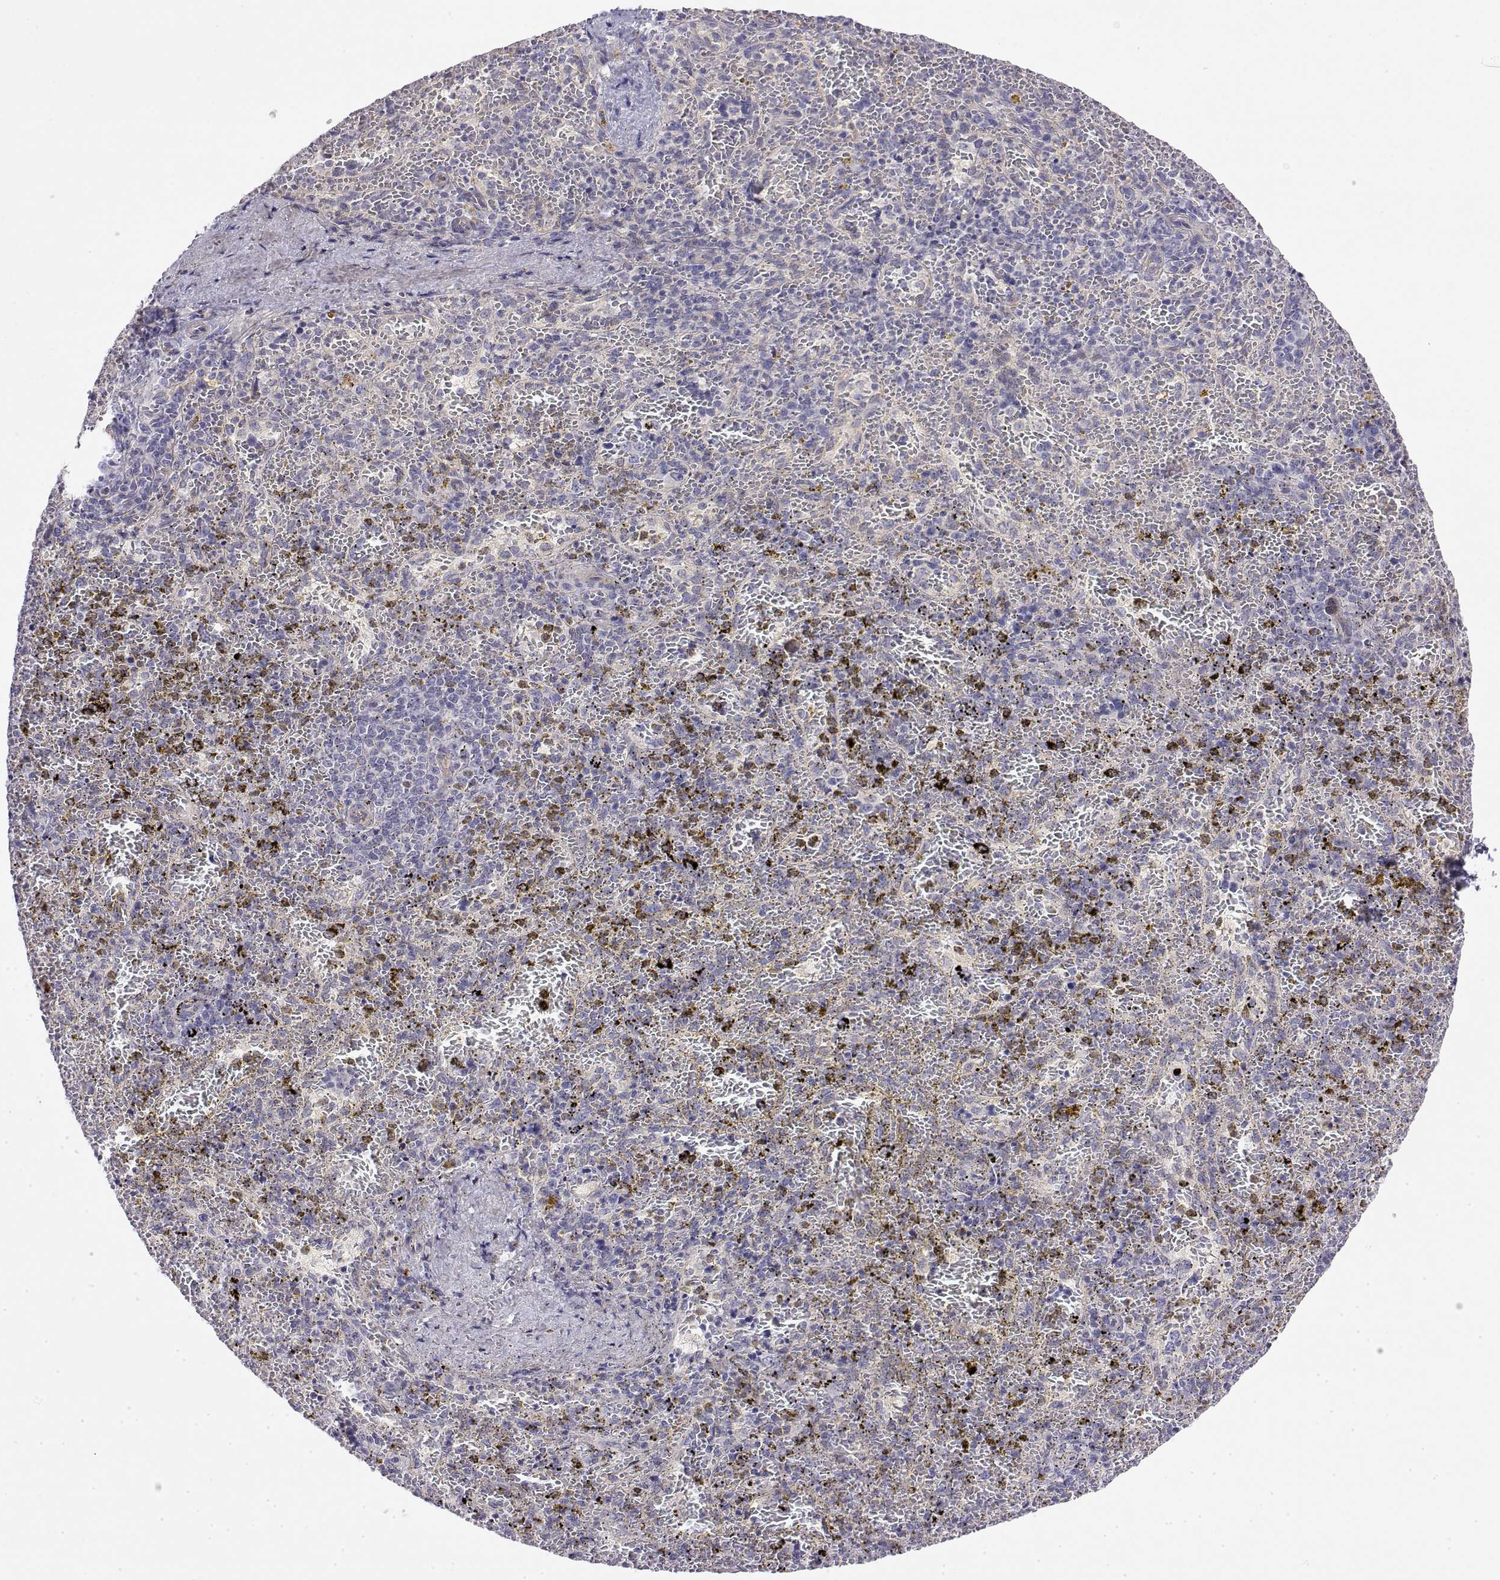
{"staining": {"intensity": "negative", "quantity": "none", "location": "none"}, "tissue": "spleen", "cell_type": "Cells in red pulp", "image_type": "normal", "snomed": [{"axis": "morphology", "description": "Normal tissue, NOS"}, {"axis": "topography", "description": "Spleen"}], "caption": "This is a micrograph of immunohistochemistry (IHC) staining of benign spleen, which shows no staining in cells in red pulp.", "gene": "GGACT", "patient": {"sex": "female", "age": 50}}